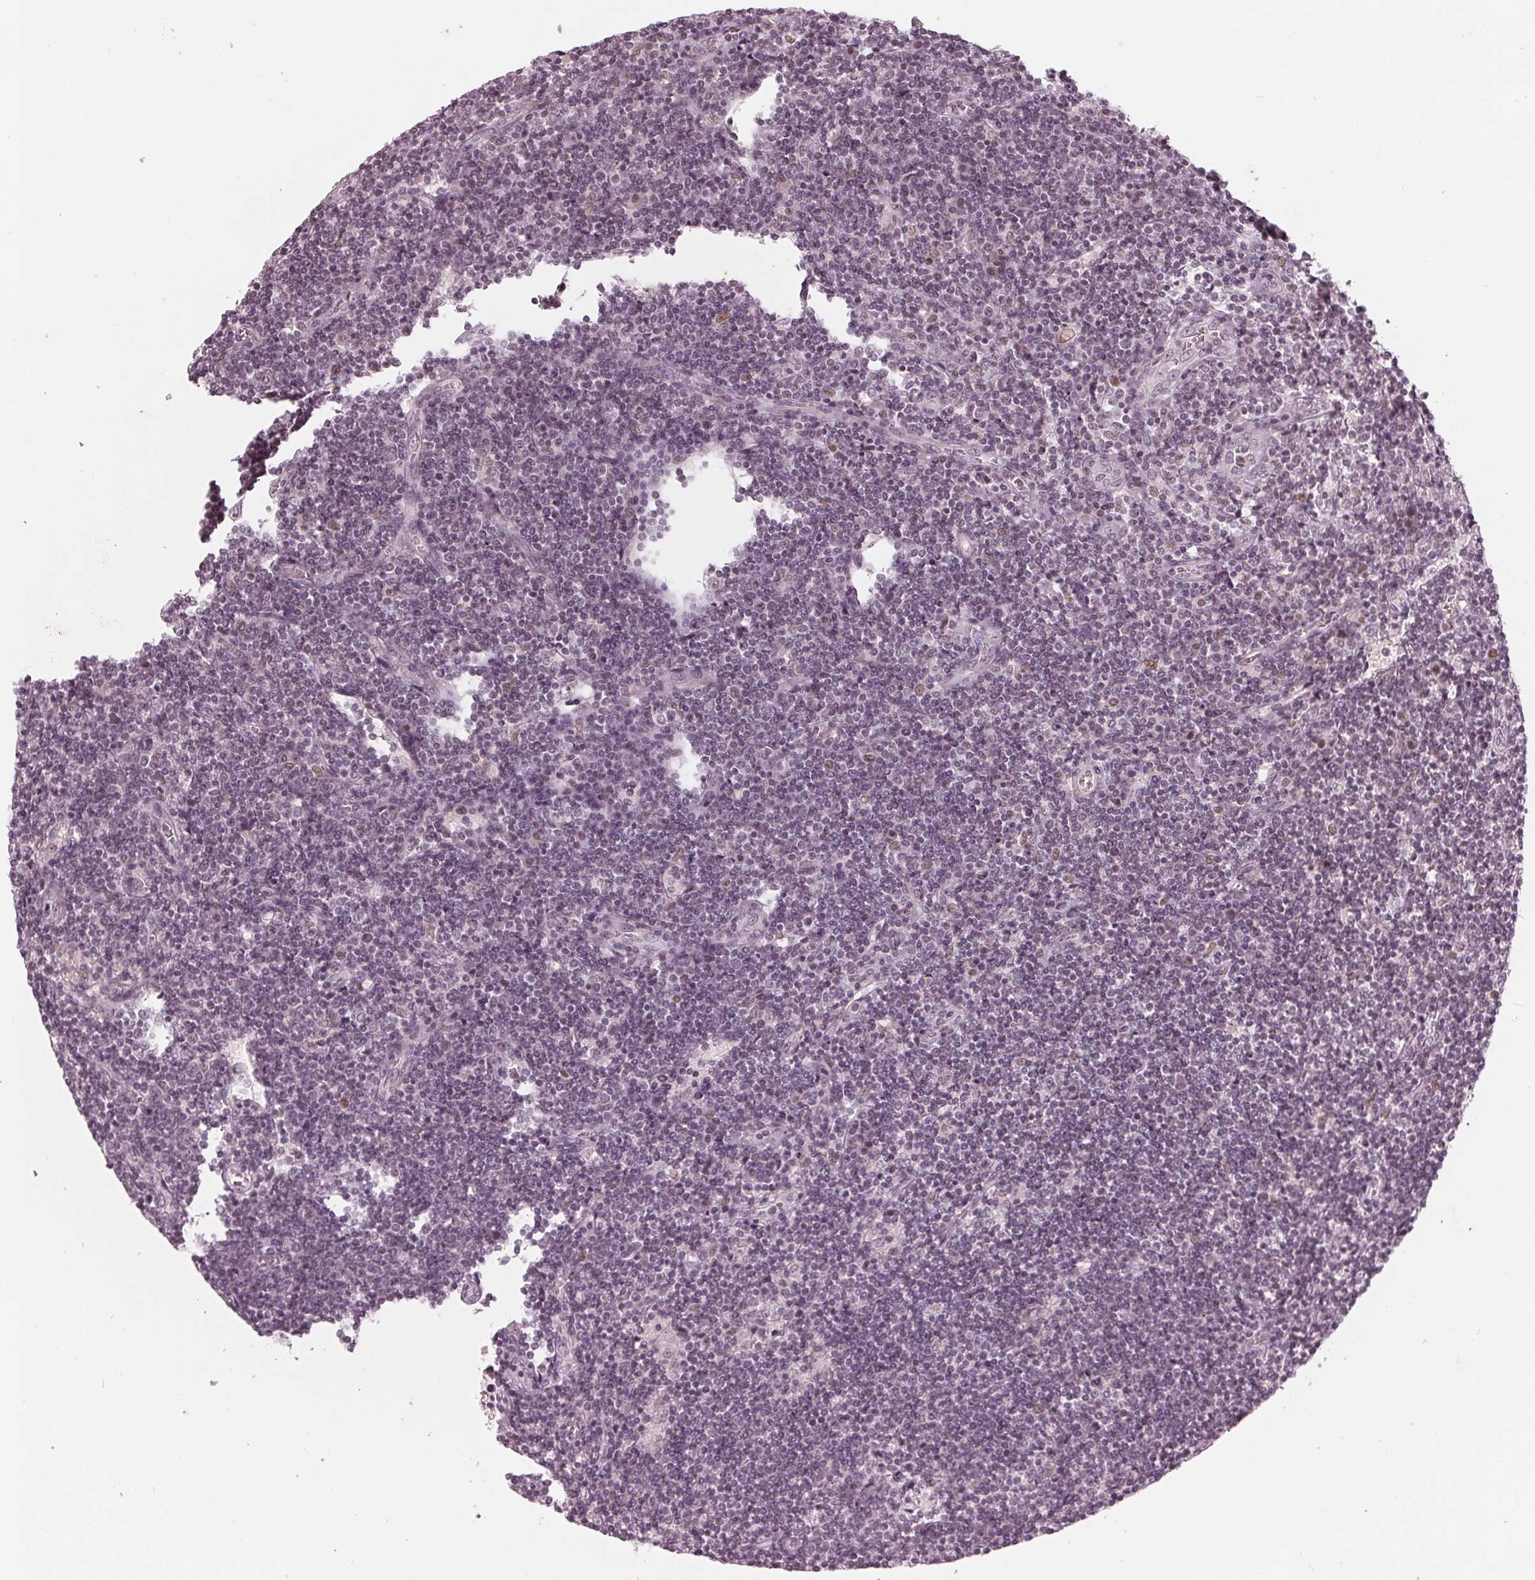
{"staining": {"intensity": "weak", "quantity": "25%-75%", "location": "nuclear"}, "tissue": "lymphoma", "cell_type": "Tumor cells", "image_type": "cancer", "snomed": [{"axis": "morphology", "description": "Hodgkin's disease, NOS"}, {"axis": "topography", "description": "Lymph node"}], "caption": "Weak nuclear positivity is present in approximately 25%-75% of tumor cells in lymphoma.", "gene": "DNMT3L", "patient": {"sex": "male", "age": 40}}